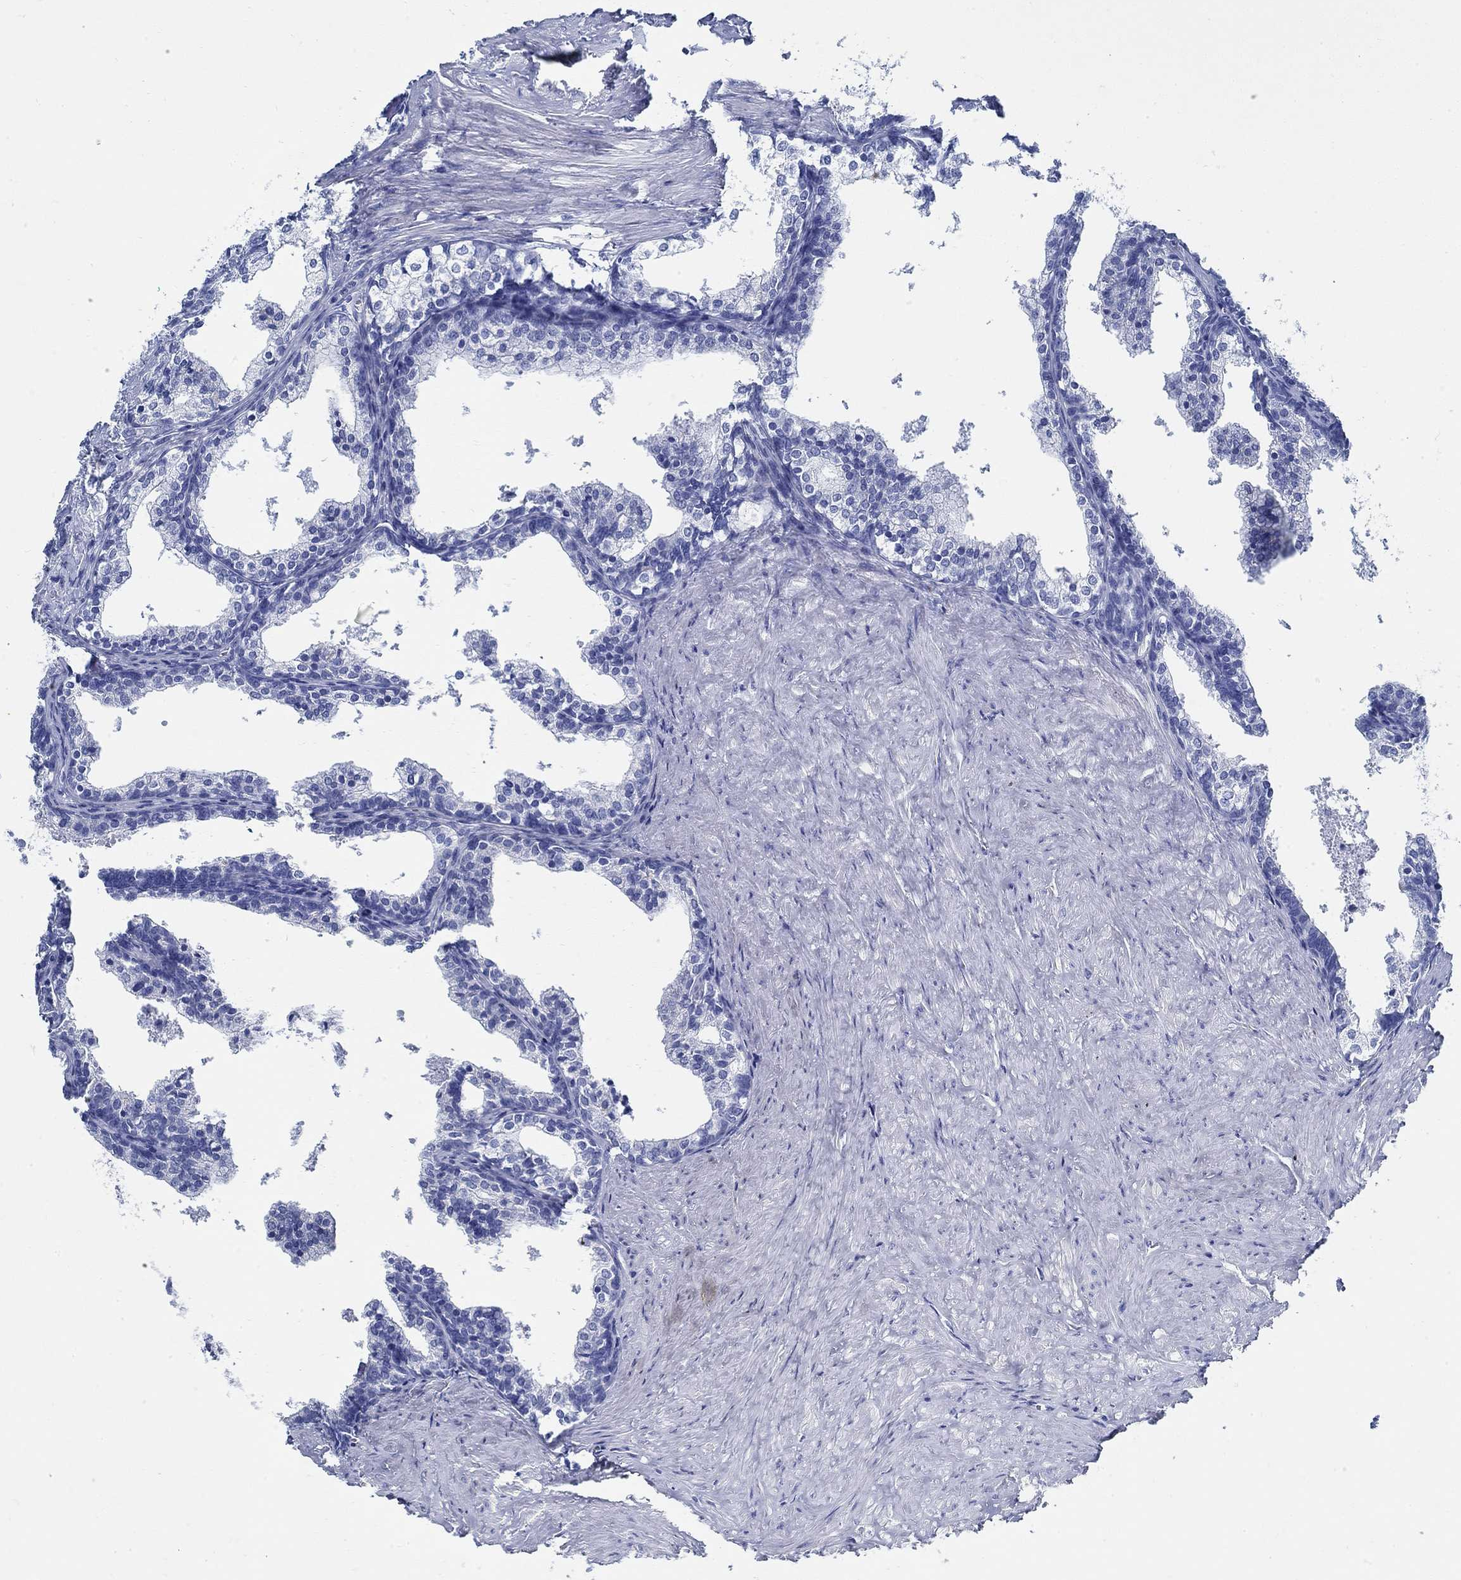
{"staining": {"intensity": "negative", "quantity": "none", "location": "none"}, "tissue": "prostate cancer", "cell_type": "Tumor cells", "image_type": "cancer", "snomed": [{"axis": "morphology", "description": "Adenocarcinoma, NOS"}, {"axis": "topography", "description": "Prostate and seminal vesicle, NOS"}], "caption": "There is no significant staining in tumor cells of adenocarcinoma (prostate). (DAB (3,3'-diaminobenzidine) immunohistochemistry (IHC) visualized using brightfield microscopy, high magnification).", "gene": "SLC45A1", "patient": {"sex": "male", "age": 63}}